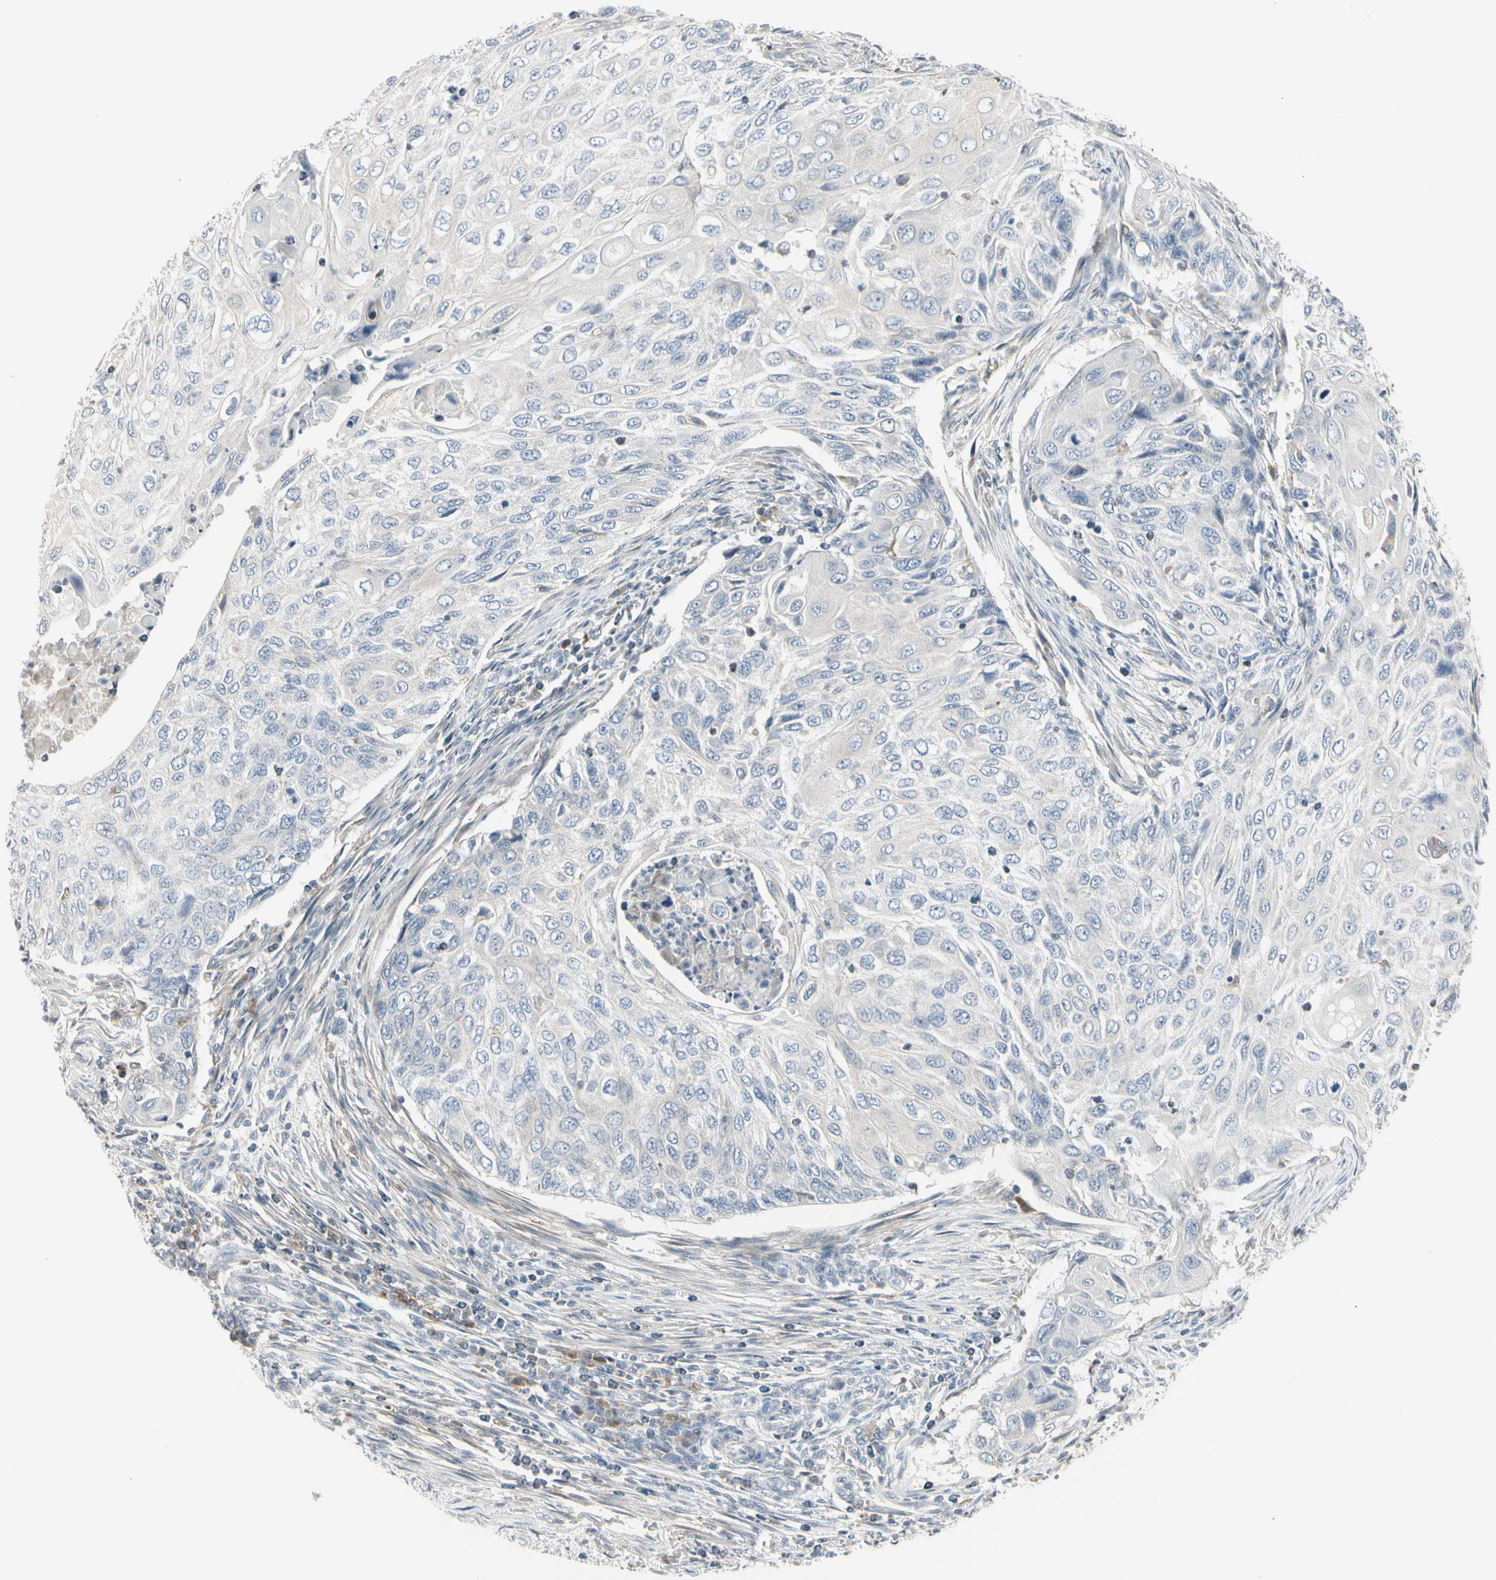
{"staining": {"intensity": "negative", "quantity": "none", "location": "none"}, "tissue": "cervical cancer", "cell_type": "Tumor cells", "image_type": "cancer", "snomed": [{"axis": "morphology", "description": "Squamous cell carcinoma, NOS"}, {"axis": "topography", "description": "Cervix"}], "caption": "This is a photomicrograph of IHC staining of squamous cell carcinoma (cervical), which shows no positivity in tumor cells. Nuclei are stained in blue.", "gene": "TMEM176A", "patient": {"sex": "female", "age": 70}}